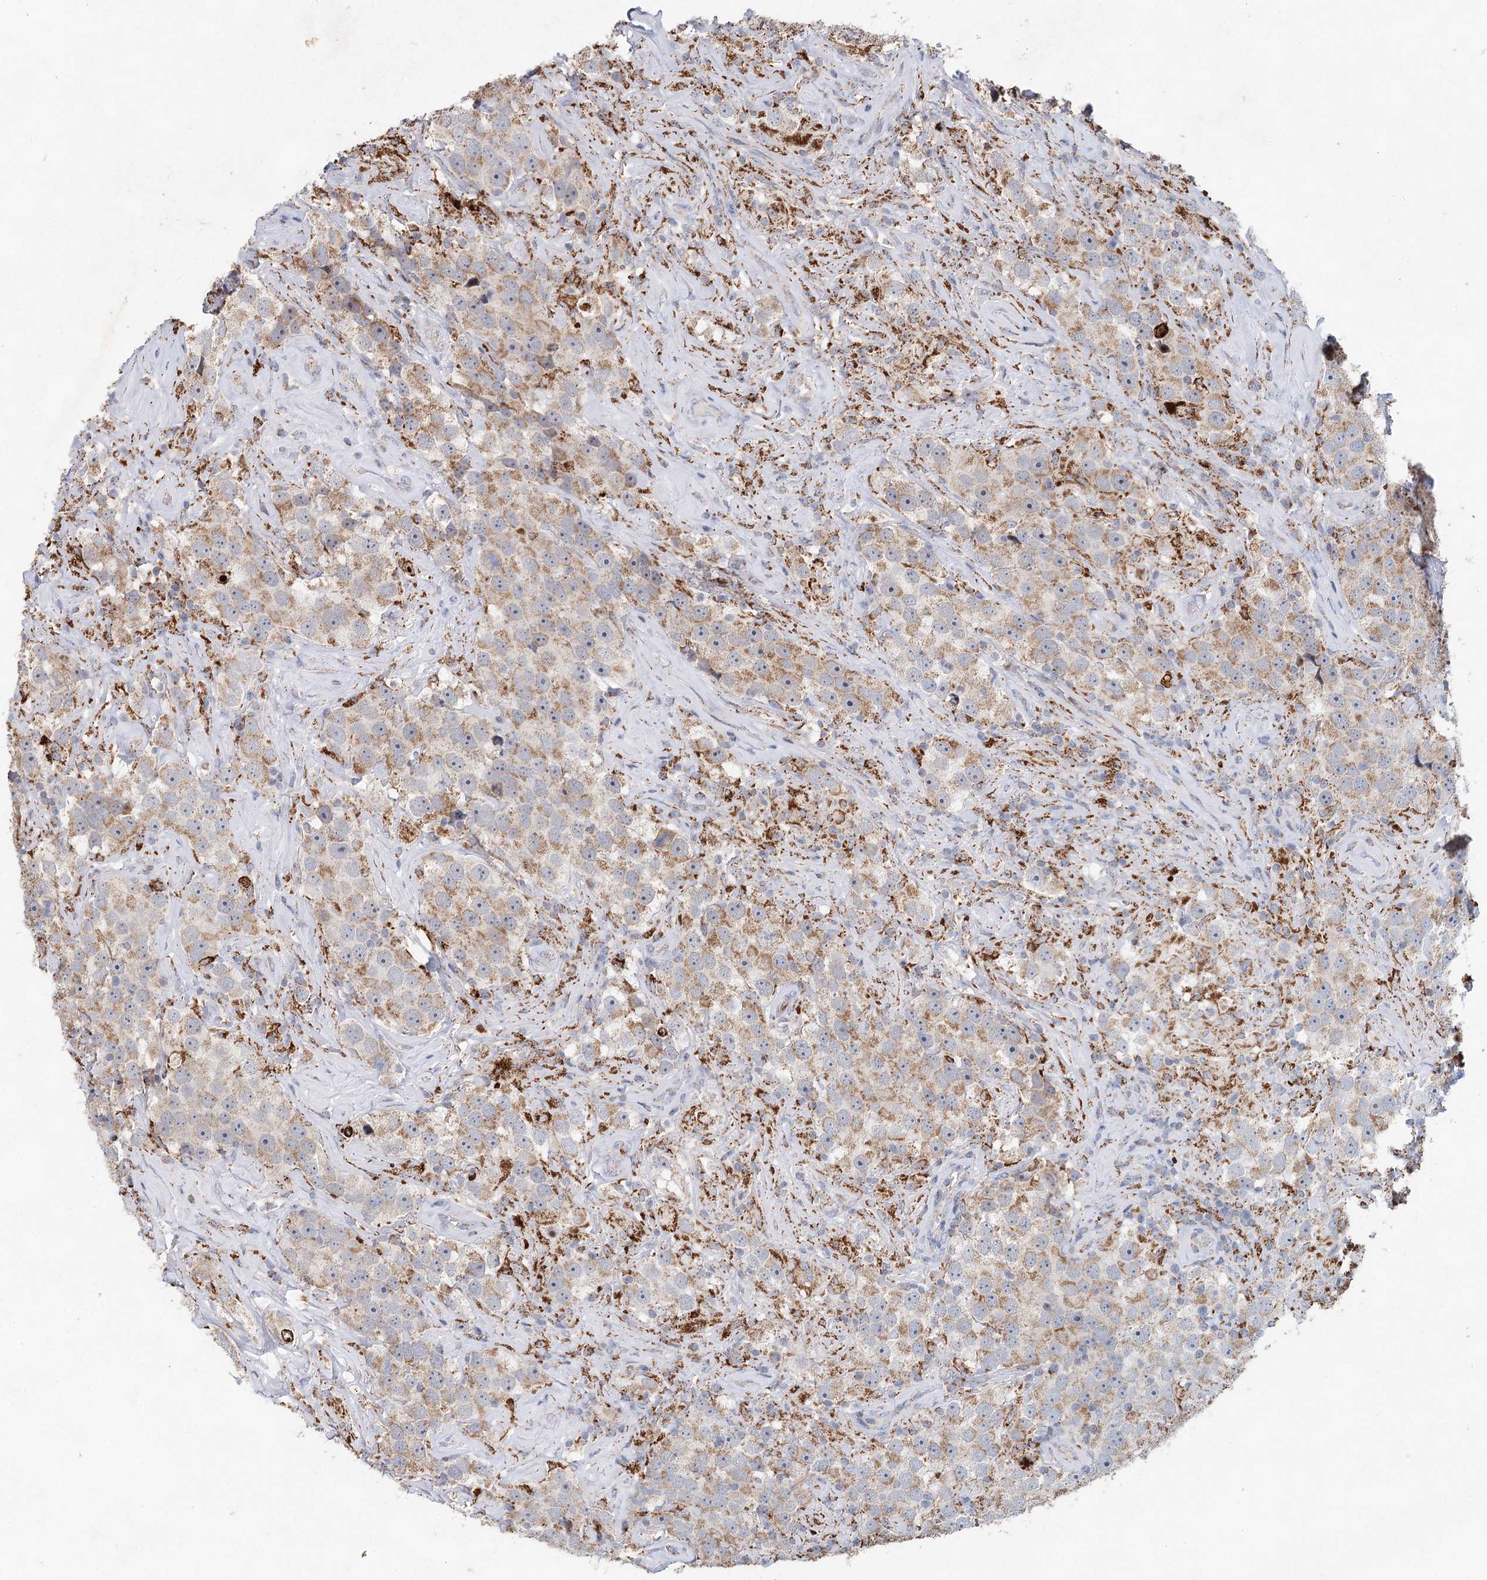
{"staining": {"intensity": "moderate", "quantity": ">75%", "location": "cytoplasmic/membranous"}, "tissue": "testis cancer", "cell_type": "Tumor cells", "image_type": "cancer", "snomed": [{"axis": "morphology", "description": "Seminoma, NOS"}, {"axis": "topography", "description": "Testis"}], "caption": "This histopathology image shows IHC staining of human testis seminoma, with medium moderate cytoplasmic/membranous expression in about >75% of tumor cells.", "gene": "XPO6", "patient": {"sex": "male", "age": 49}}